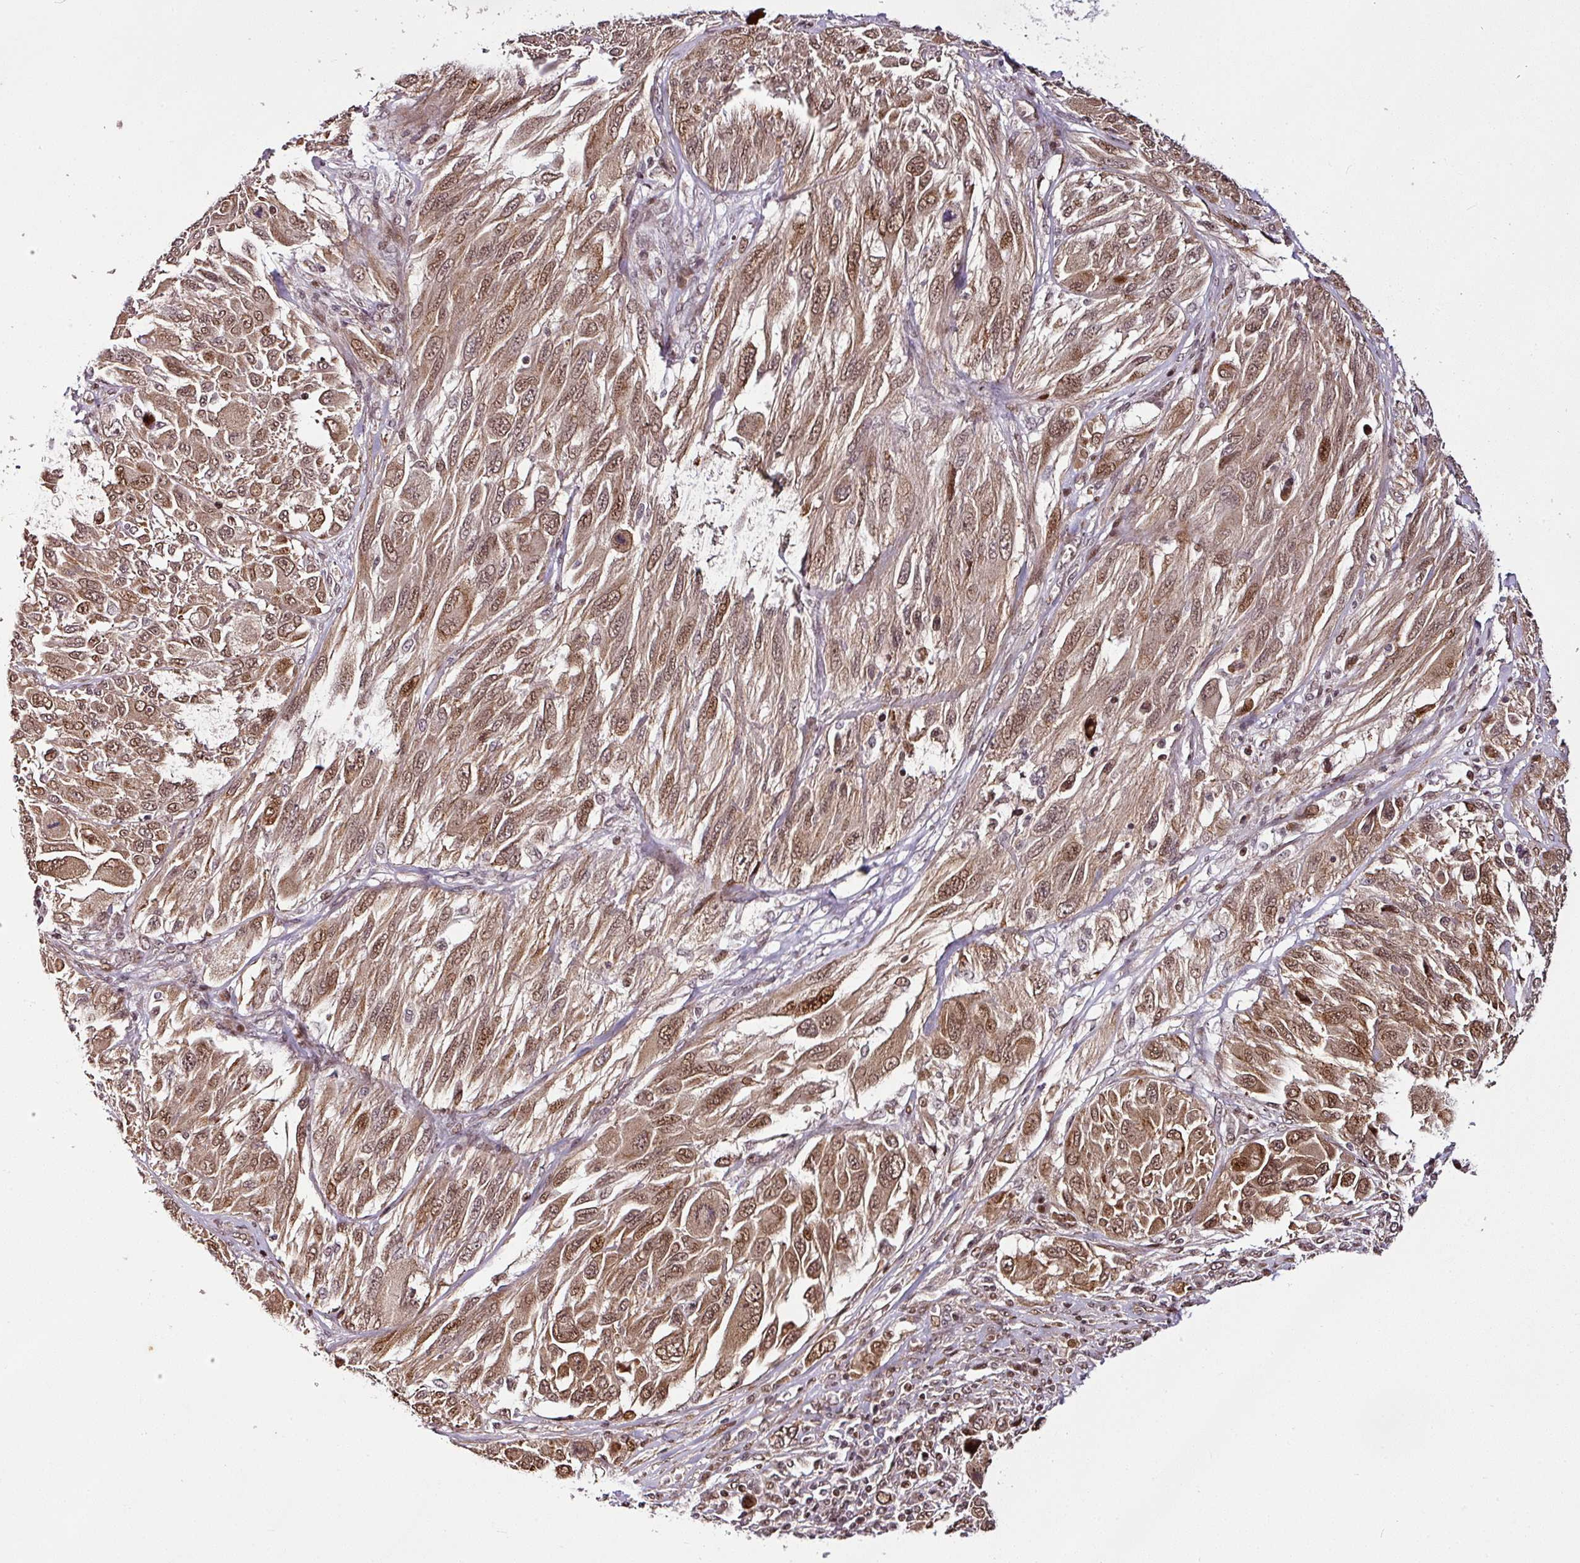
{"staining": {"intensity": "moderate", "quantity": ">75%", "location": "nuclear"}, "tissue": "melanoma", "cell_type": "Tumor cells", "image_type": "cancer", "snomed": [{"axis": "morphology", "description": "Malignant melanoma, NOS"}, {"axis": "topography", "description": "Skin"}], "caption": "Immunohistochemistry (DAB) staining of melanoma shows moderate nuclear protein staining in approximately >75% of tumor cells.", "gene": "COPRS", "patient": {"sex": "female", "age": 91}}